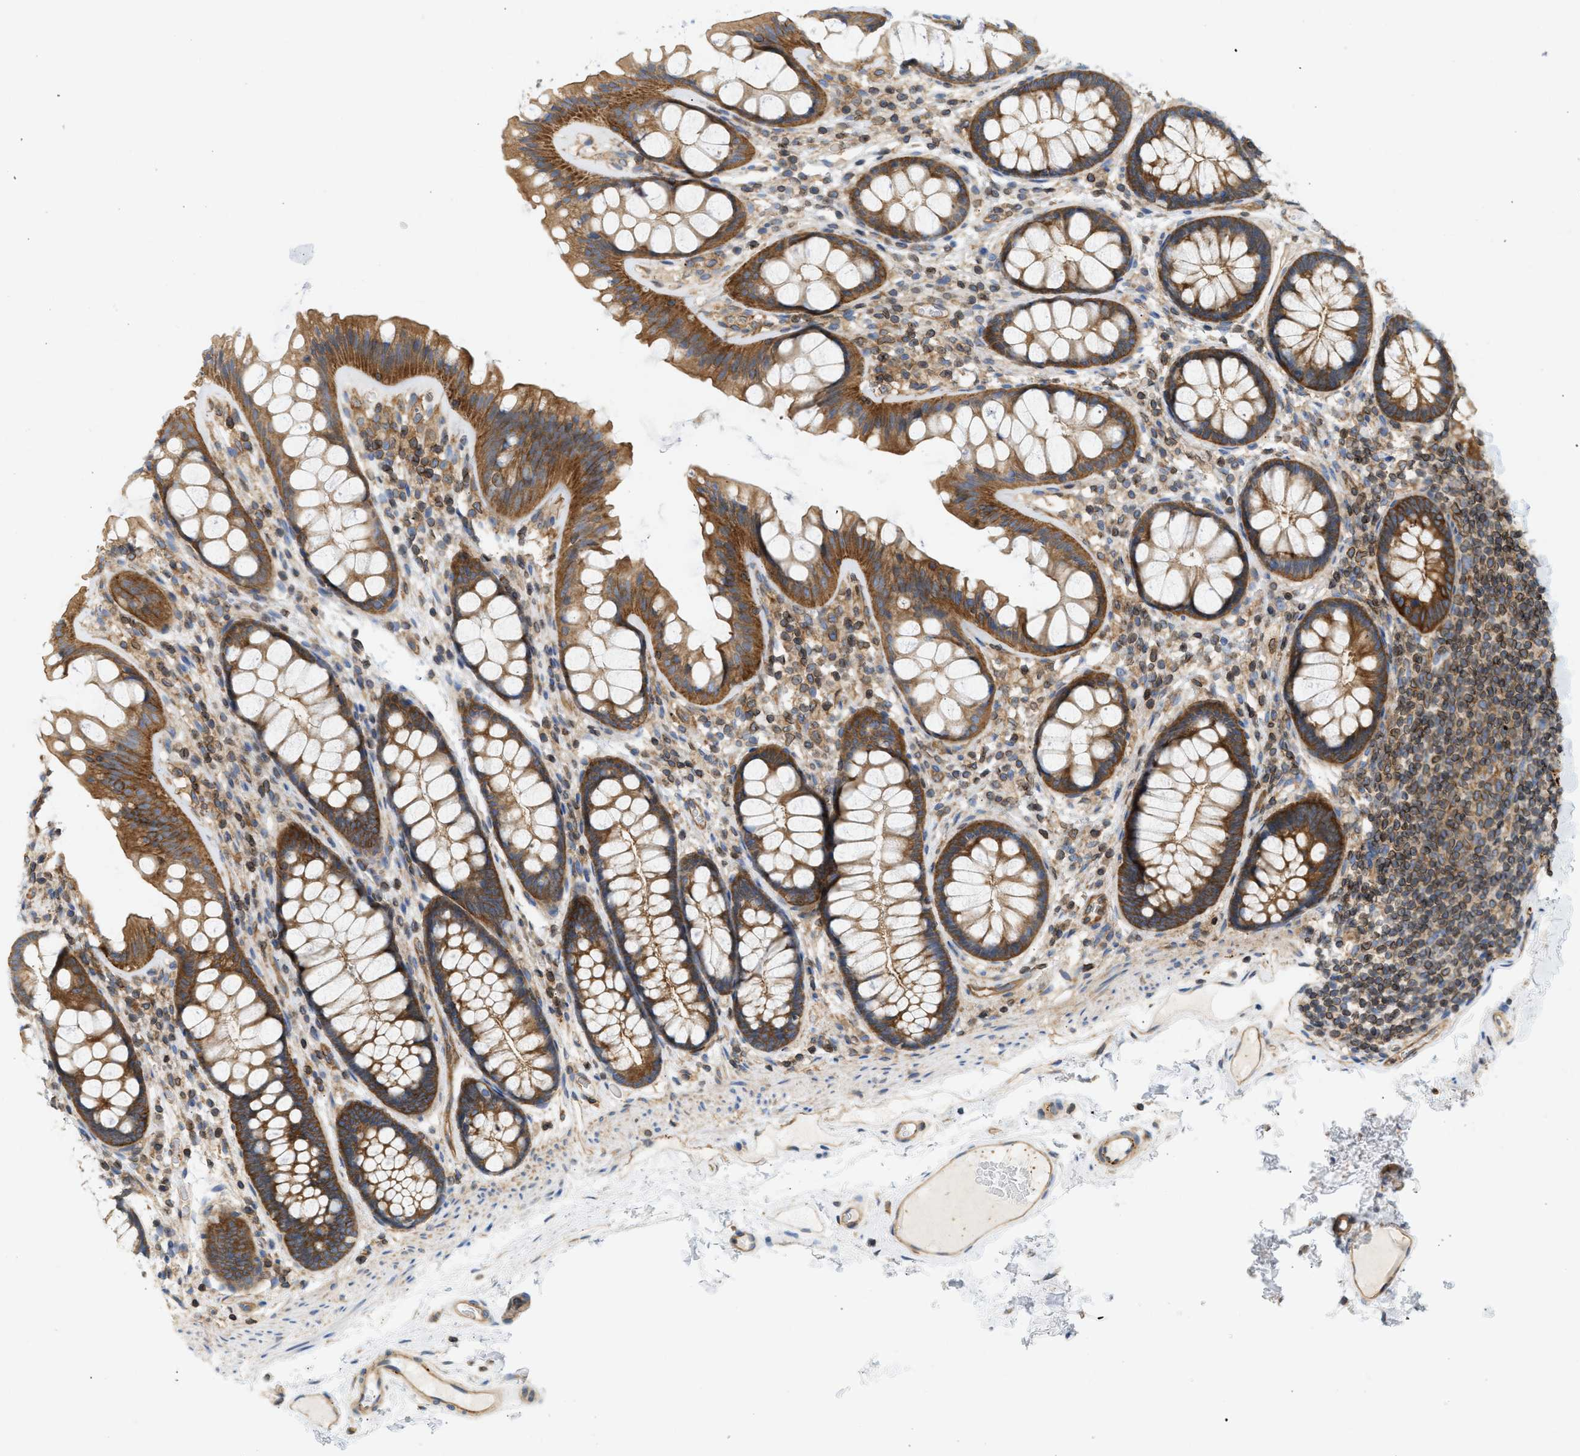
{"staining": {"intensity": "moderate", "quantity": ">75%", "location": "cytoplasmic/membranous"}, "tissue": "colon", "cell_type": "Endothelial cells", "image_type": "normal", "snomed": [{"axis": "morphology", "description": "Normal tissue, NOS"}, {"axis": "topography", "description": "Colon"}], "caption": "IHC (DAB) staining of unremarkable colon shows moderate cytoplasmic/membranous protein staining in about >75% of endothelial cells. (DAB IHC with brightfield microscopy, high magnification).", "gene": "STRN", "patient": {"sex": "female", "age": 56}}